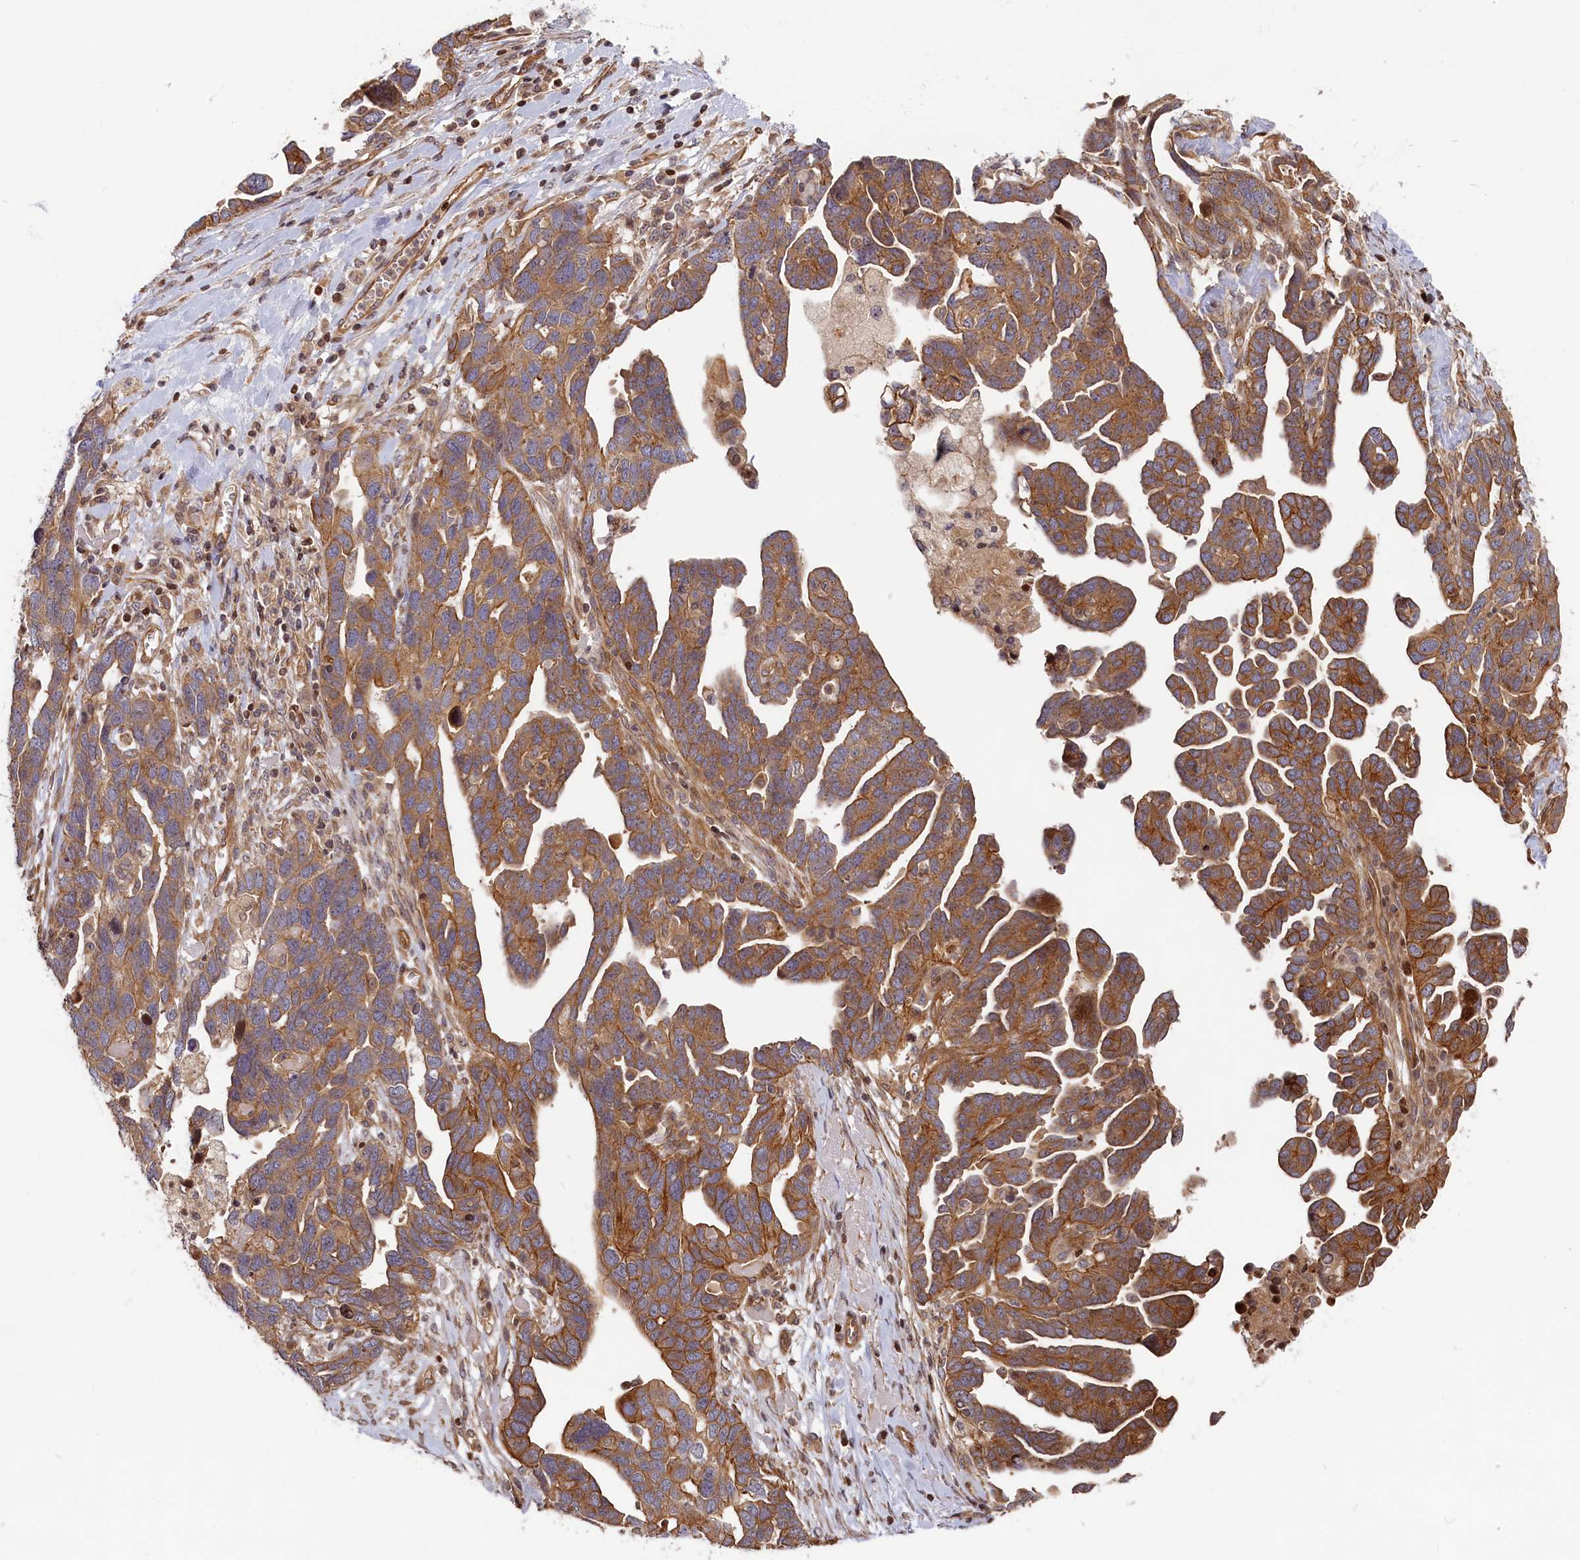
{"staining": {"intensity": "moderate", "quantity": ">75%", "location": "cytoplasmic/membranous"}, "tissue": "ovarian cancer", "cell_type": "Tumor cells", "image_type": "cancer", "snomed": [{"axis": "morphology", "description": "Cystadenocarcinoma, serous, NOS"}, {"axis": "topography", "description": "Ovary"}], "caption": "Immunohistochemical staining of ovarian cancer exhibits moderate cytoplasmic/membranous protein positivity in about >75% of tumor cells.", "gene": "CEP44", "patient": {"sex": "female", "age": 54}}